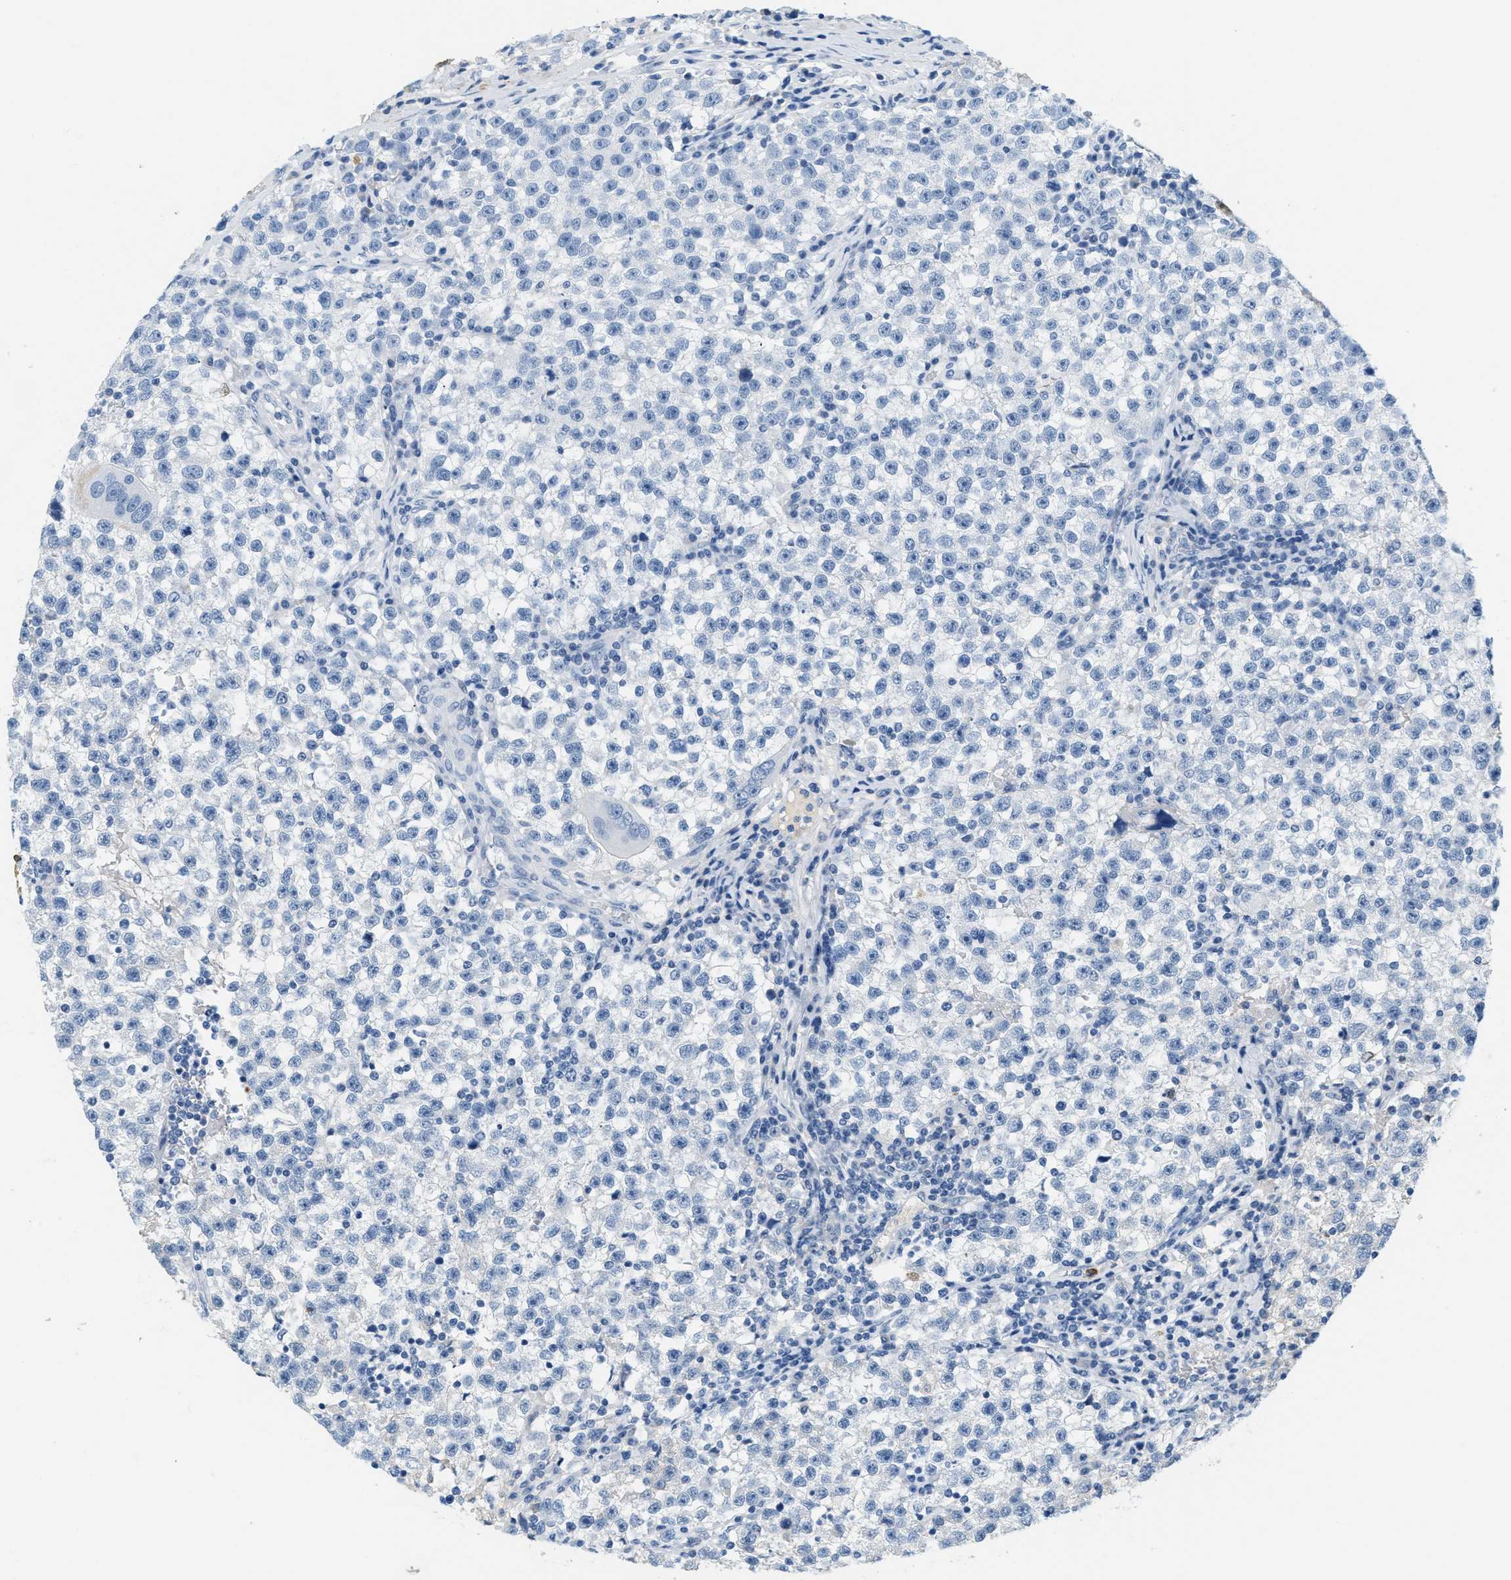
{"staining": {"intensity": "negative", "quantity": "none", "location": "none"}, "tissue": "testis cancer", "cell_type": "Tumor cells", "image_type": "cancer", "snomed": [{"axis": "morphology", "description": "Seminoma, NOS"}, {"axis": "topography", "description": "Testis"}], "caption": "High power microscopy photomicrograph of an immunohistochemistry (IHC) micrograph of testis seminoma, revealing no significant staining in tumor cells.", "gene": "LCN2", "patient": {"sex": "male", "age": 22}}